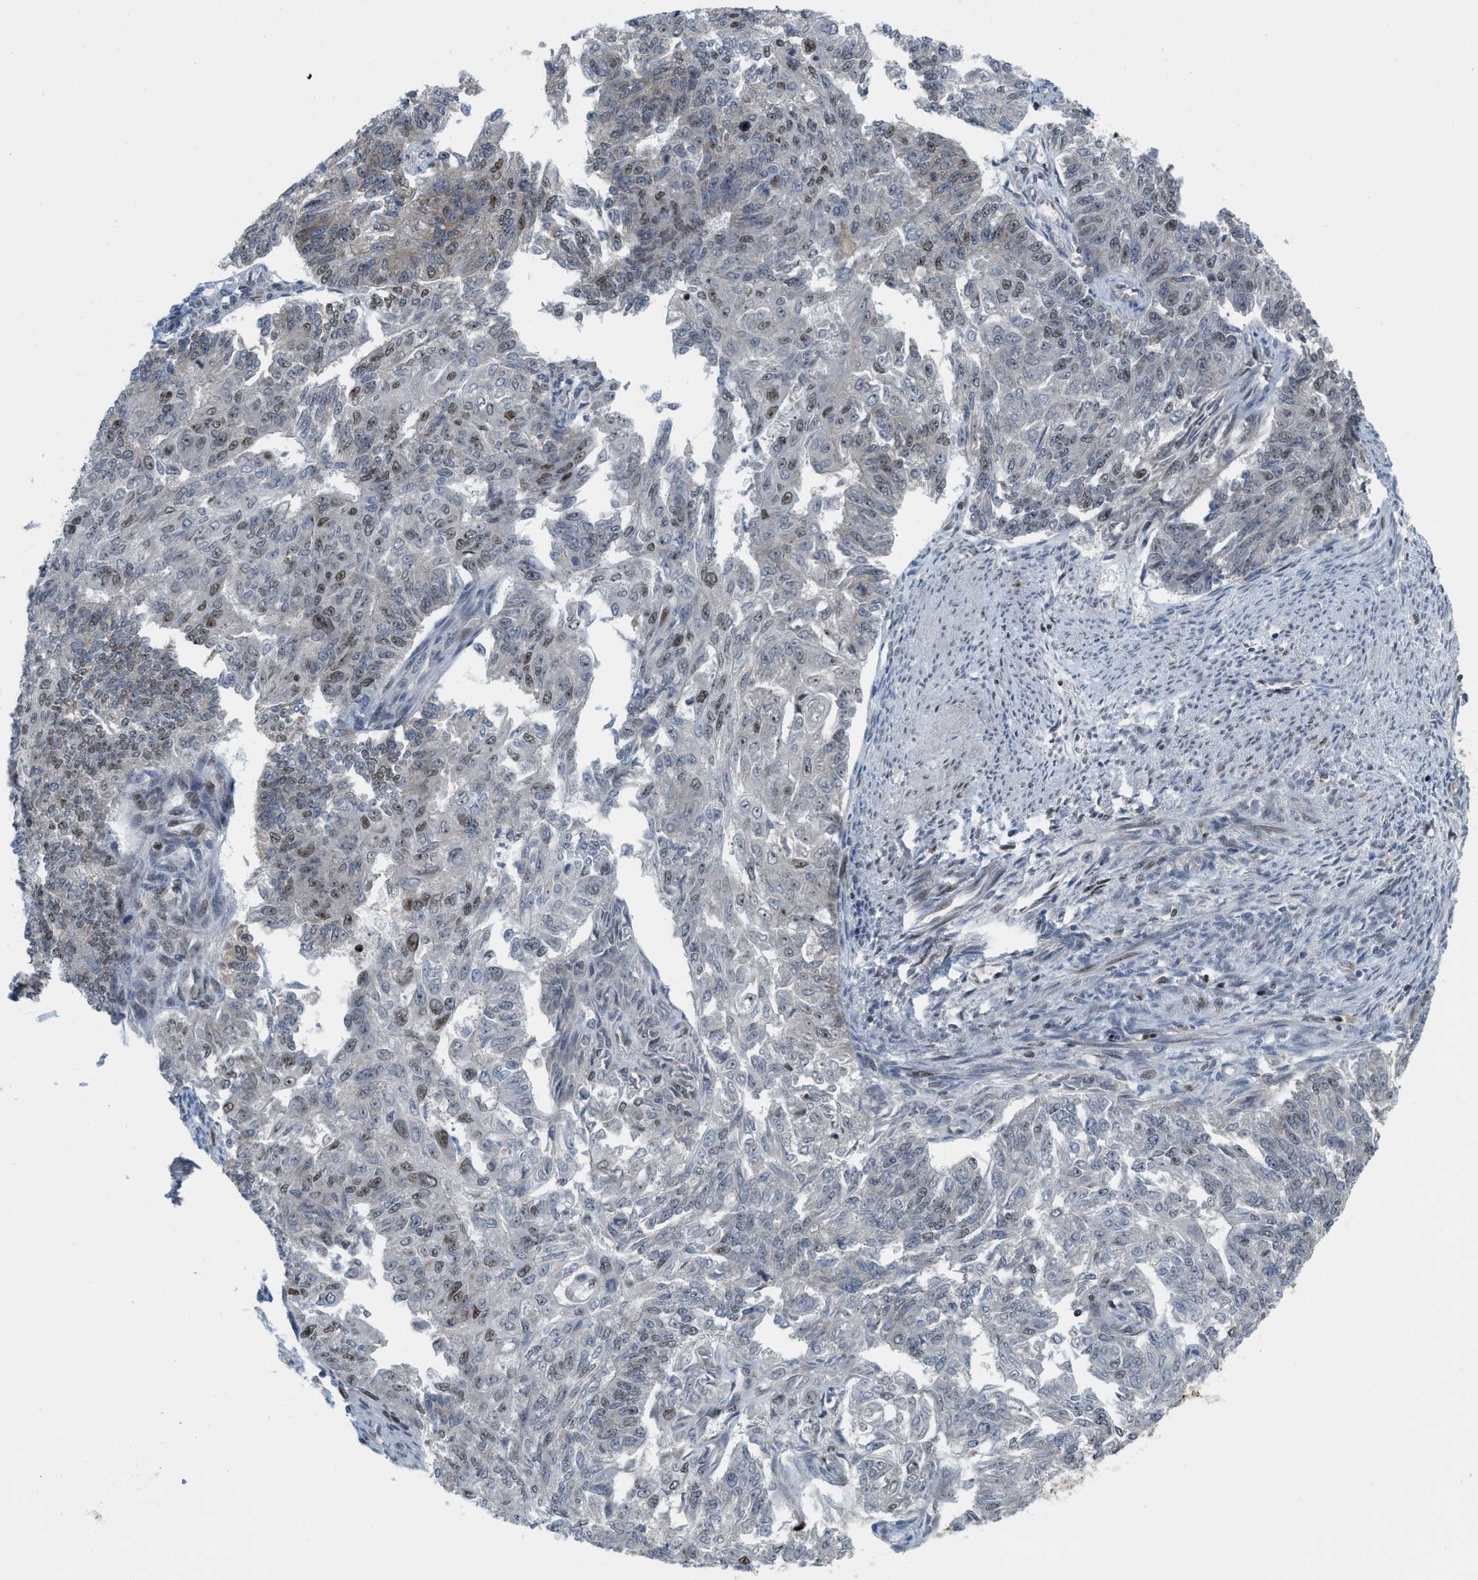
{"staining": {"intensity": "moderate", "quantity": "<25%", "location": "nuclear"}, "tissue": "endometrial cancer", "cell_type": "Tumor cells", "image_type": "cancer", "snomed": [{"axis": "morphology", "description": "Adenocarcinoma, NOS"}, {"axis": "topography", "description": "Endometrium"}], "caption": "Immunohistochemistry (IHC) (DAB) staining of endometrial cancer exhibits moderate nuclear protein staining in approximately <25% of tumor cells. Nuclei are stained in blue.", "gene": "RFX5", "patient": {"sex": "female", "age": 32}}